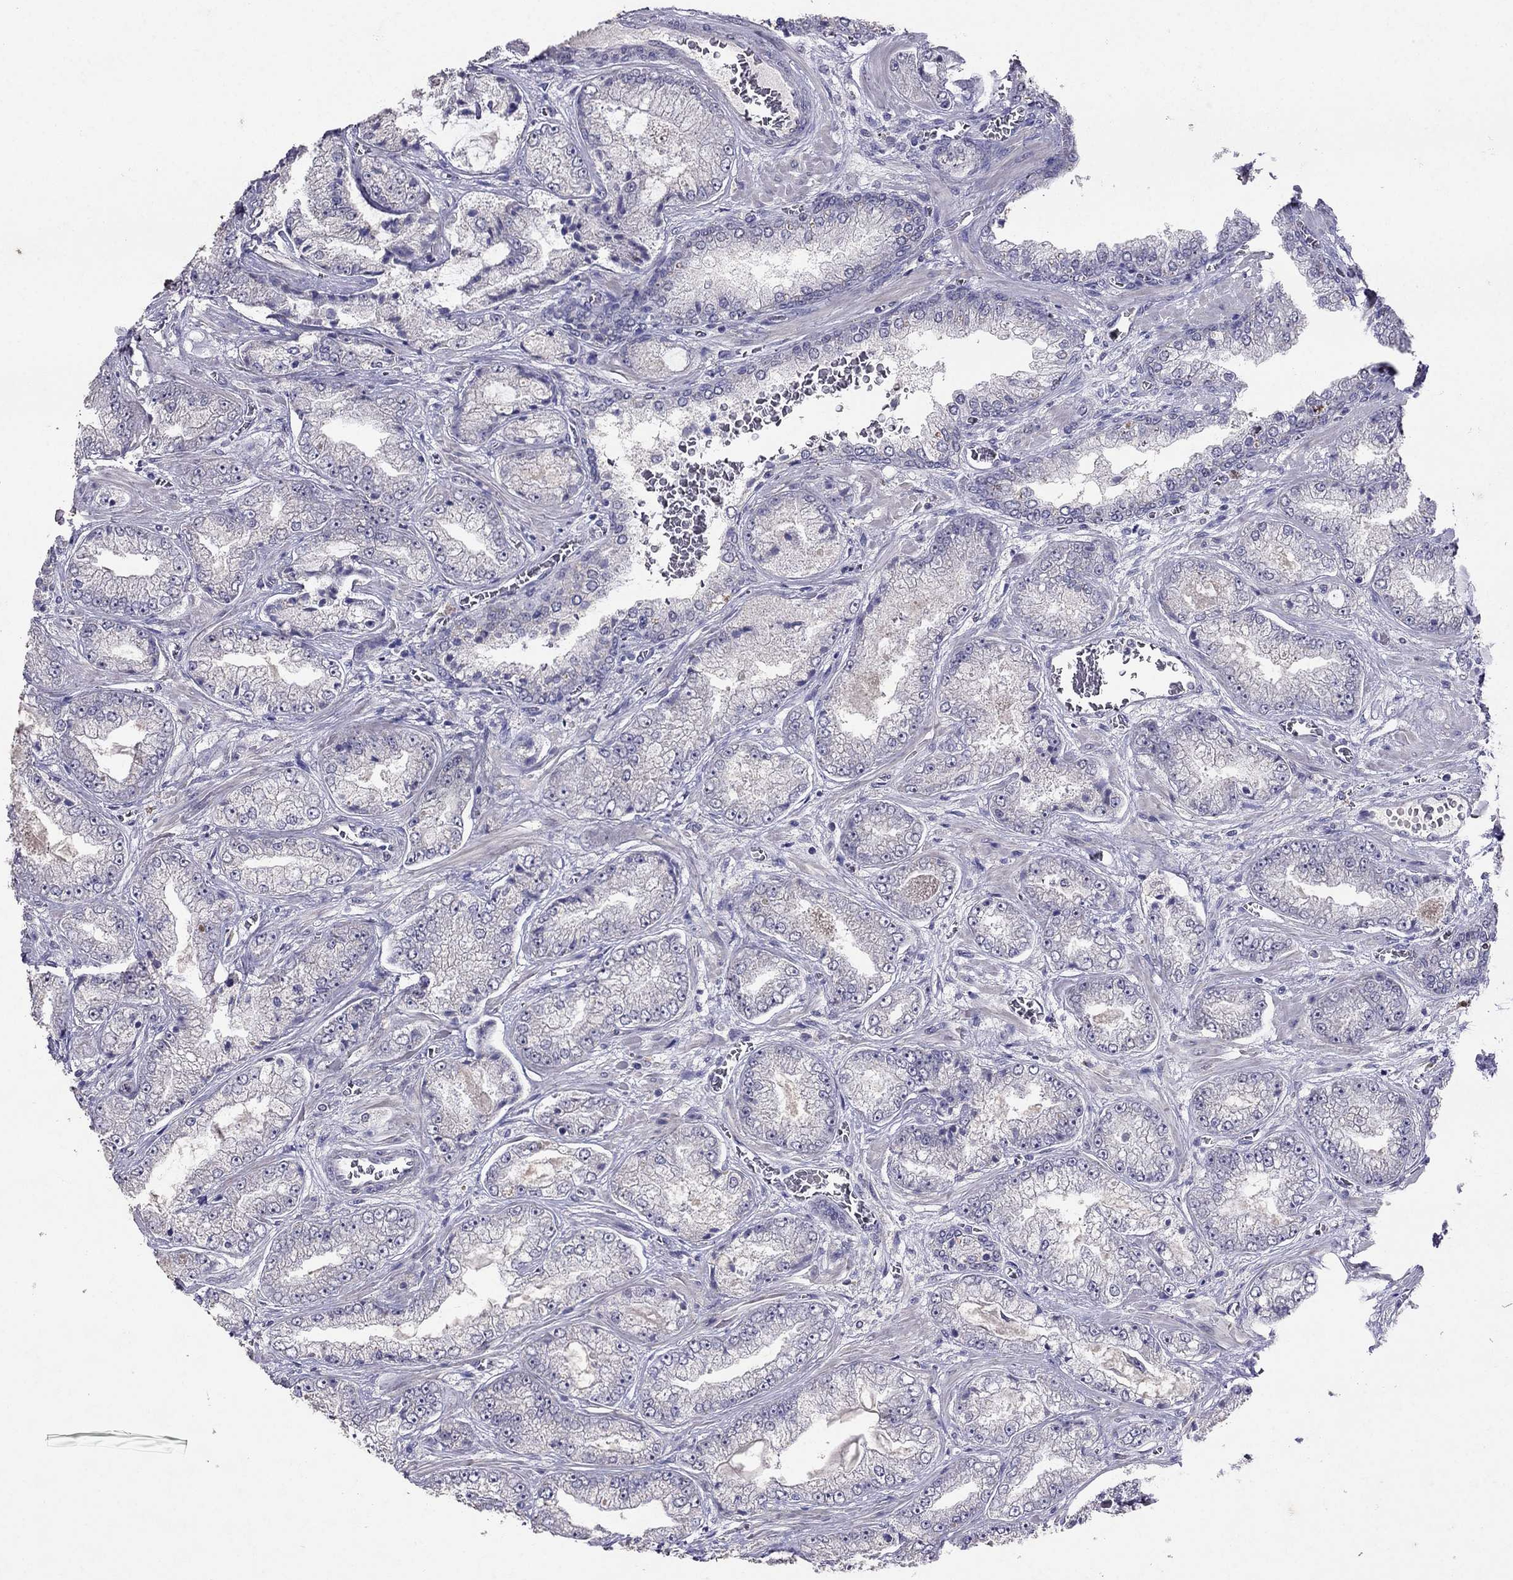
{"staining": {"intensity": "negative", "quantity": "none", "location": "none"}, "tissue": "prostate cancer", "cell_type": "Tumor cells", "image_type": "cancer", "snomed": [{"axis": "morphology", "description": "Adenocarcinoma, Low grade"}, {"axis": "topography", "description": "Prostate"}], "caption": "Human low-grade adenocarcinoma (prostate) stained for a protein using IHC reveals no positivity in tumor cells.", "gene": "FST", "patient": {"sex": "male", "age": 57}}